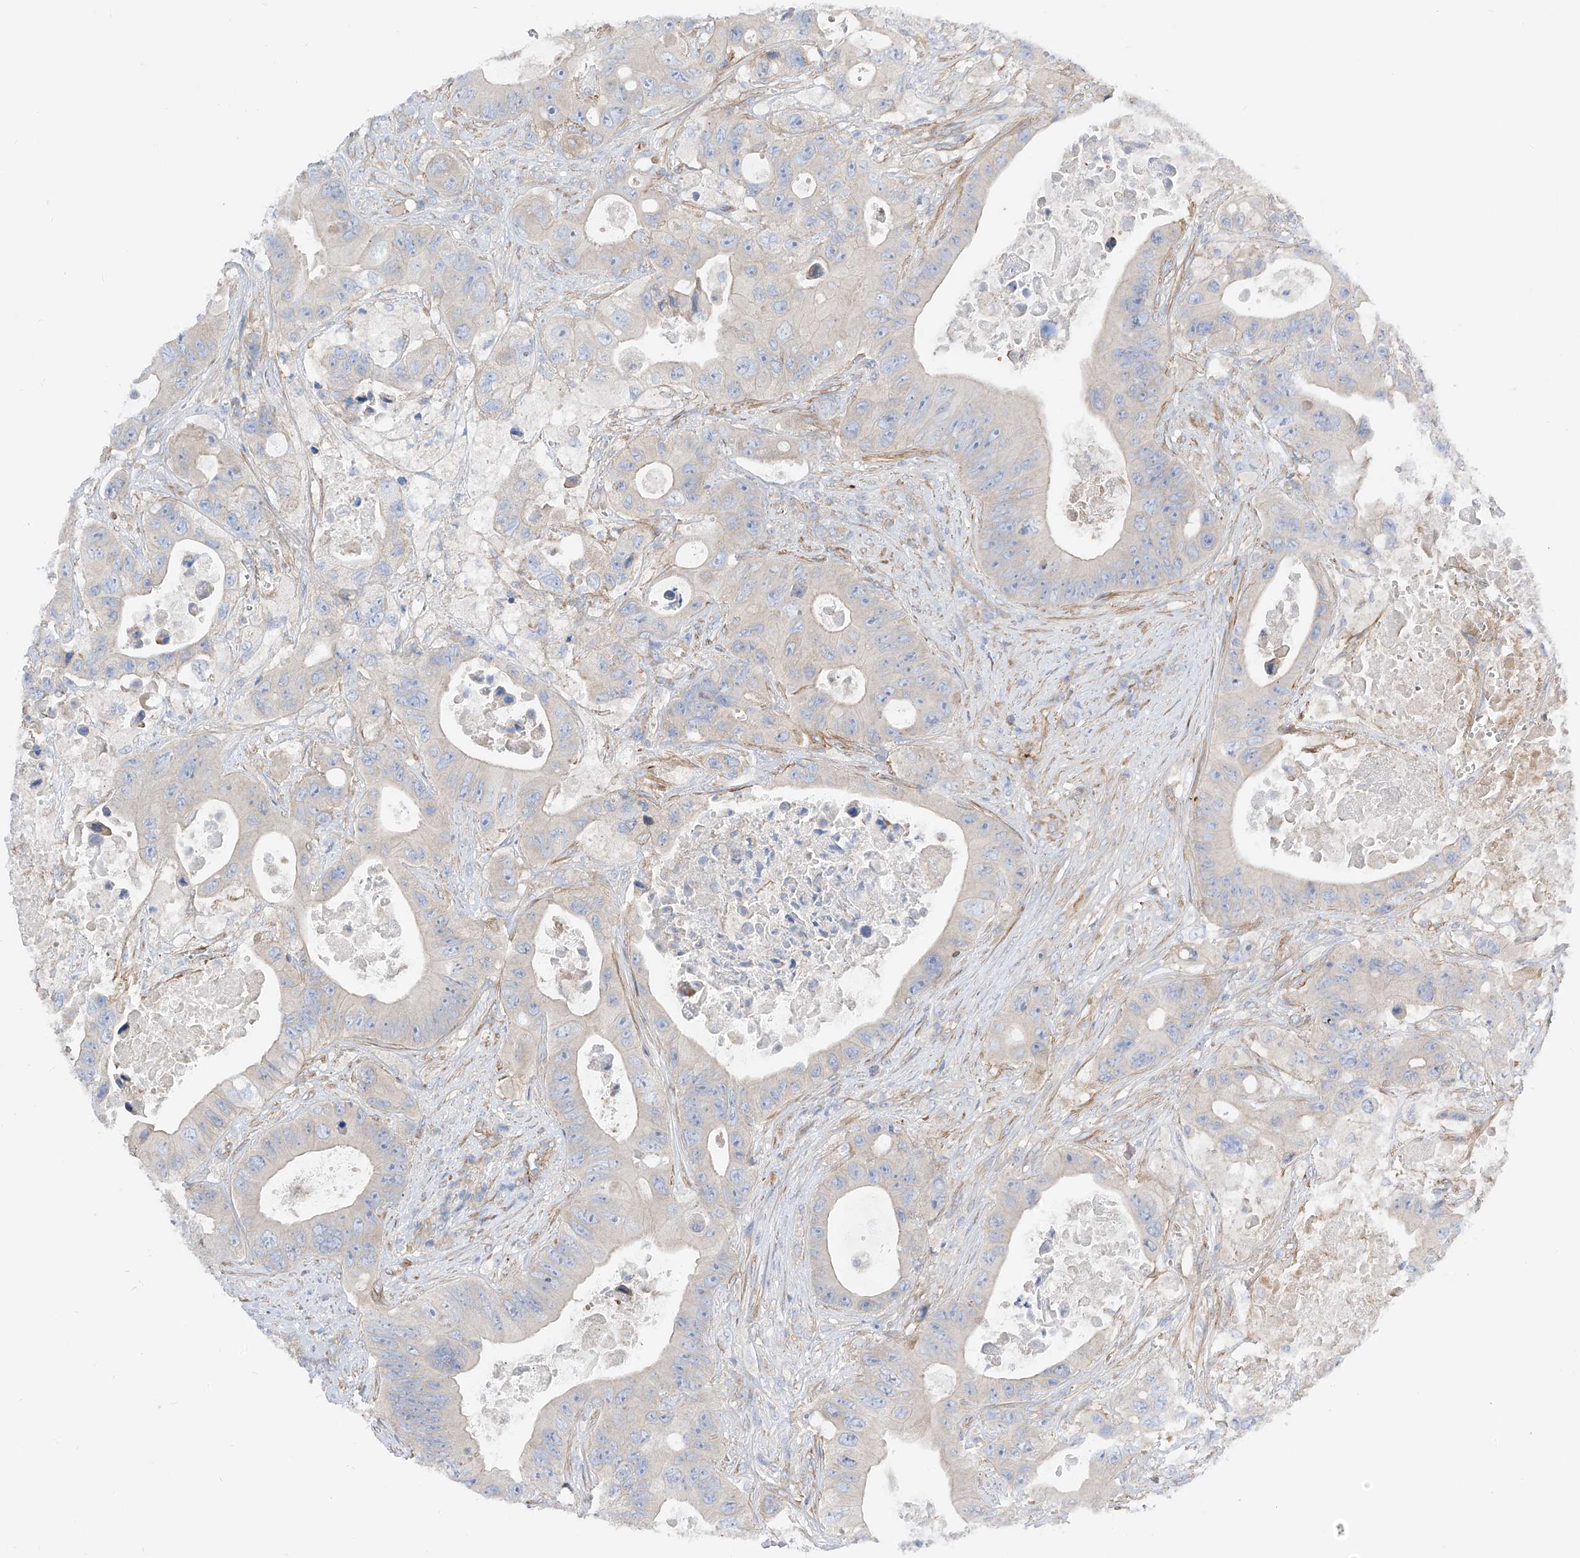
{"staining": {"intensity": "negative", "quantity": "none", "location": "none"}, "tissue": "colorectal cancer", "cell_type": "Tumor cells", "image_type": "cancer", "snomed": [{"axis": "morphology", "description": "Adenocarcinoma, NOS"}, {"axis": "topography", "description": "Colon"}], "caption": "The image shows no staining of tumor cells in colorectal cancer.", "gene": "LCA5", "patient": {"sex": "female", "age": 46}}